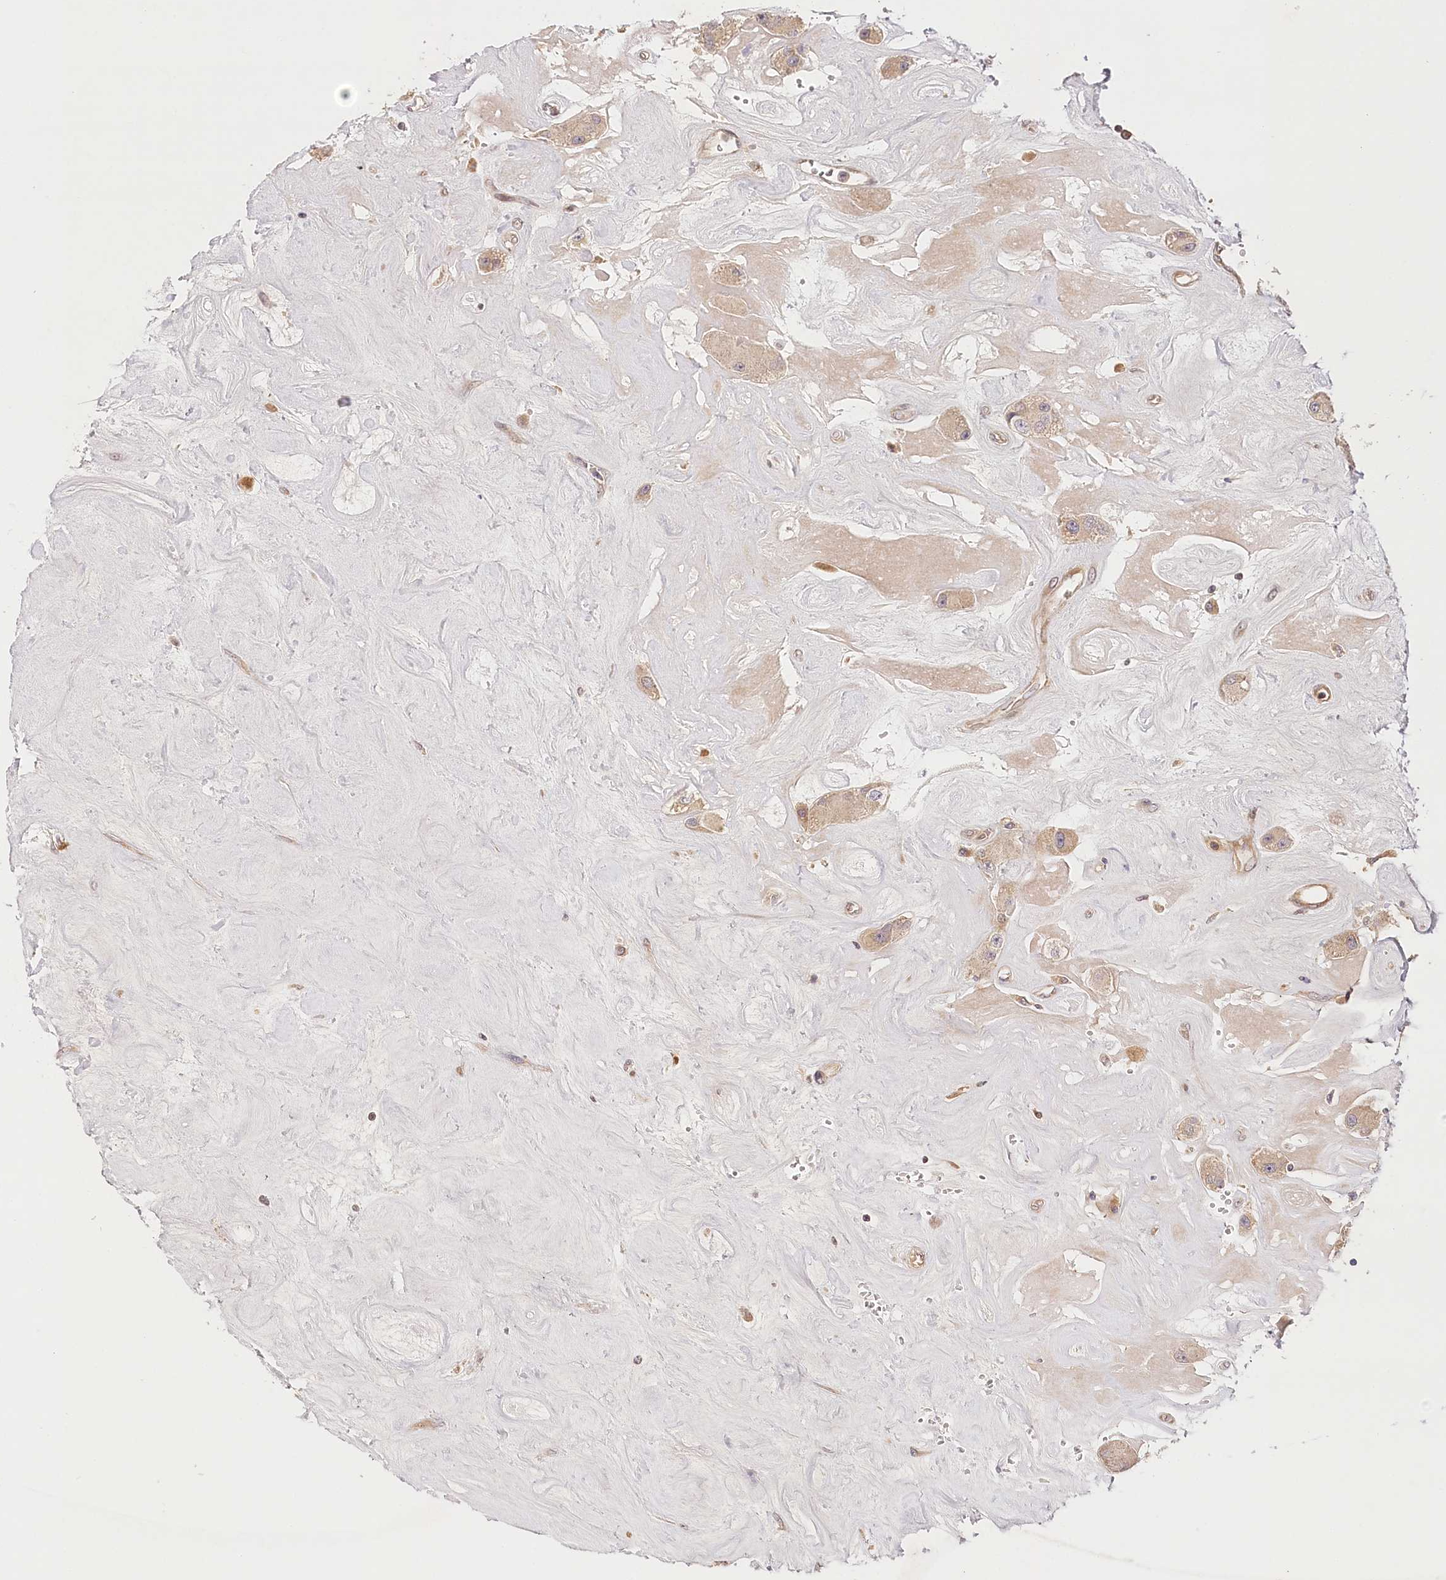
{"staining": {"intensity": "weak", "quantity": ">75%", "location": "cytoplasmic/membranous"}, "tissue": "carcinoid", "cell_type": "Tumor cells", "image_type": "cancer", "snomed": [{"axis": "morphology", "description": "Carcinoid, malignant, NOS"}, {"axis": "topography", "description": "Pancreas"}], "caption": "Weak cytoplasmic/membranous protein expression is identified in about >75% of tumor cells in malignant carcinoid.", "gene": "LSS", "patient": {"sex": "male", "age": 41}}